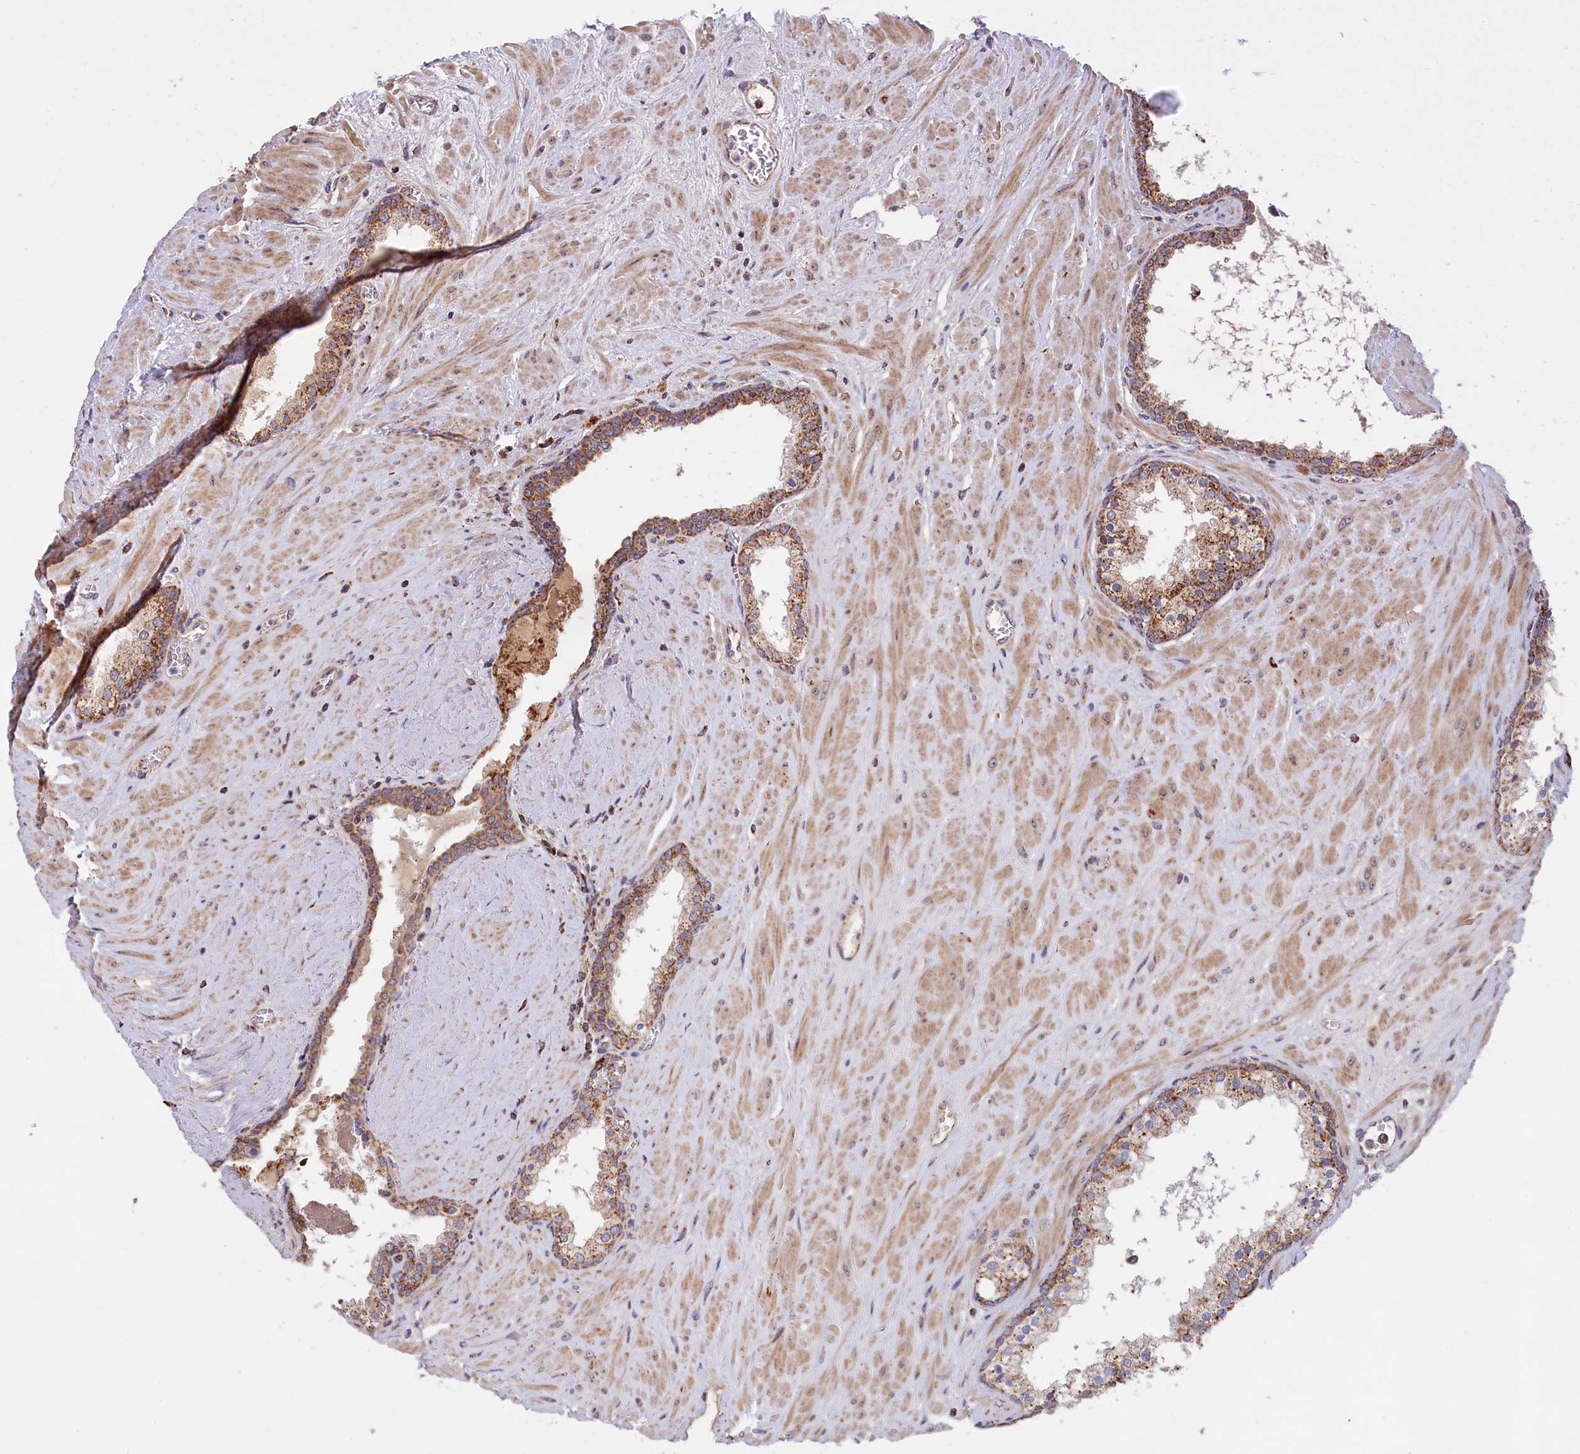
{"staining": {"intensity": "strong", "quantity": ">75%", "location": "cytoplasmic/membranous"}, "tissue": "prostate cancer", "cell_type": "Tumor cells", "image_type": "cancer", "snomed": [{"axis": "morphology", "description": "Adenocarcinoma, High grade"}, {"axis": "topography", "description": "Prostate"}], "caption": "Immunohistochemistry of prostate cancer (high-grade adenocarcinoma) displays high levels of strong cytoplasmic/membranous expression in about >75% of tumor cells.", "gene": "DUS3L", "patient": {"sex": "male", "age": 64}}